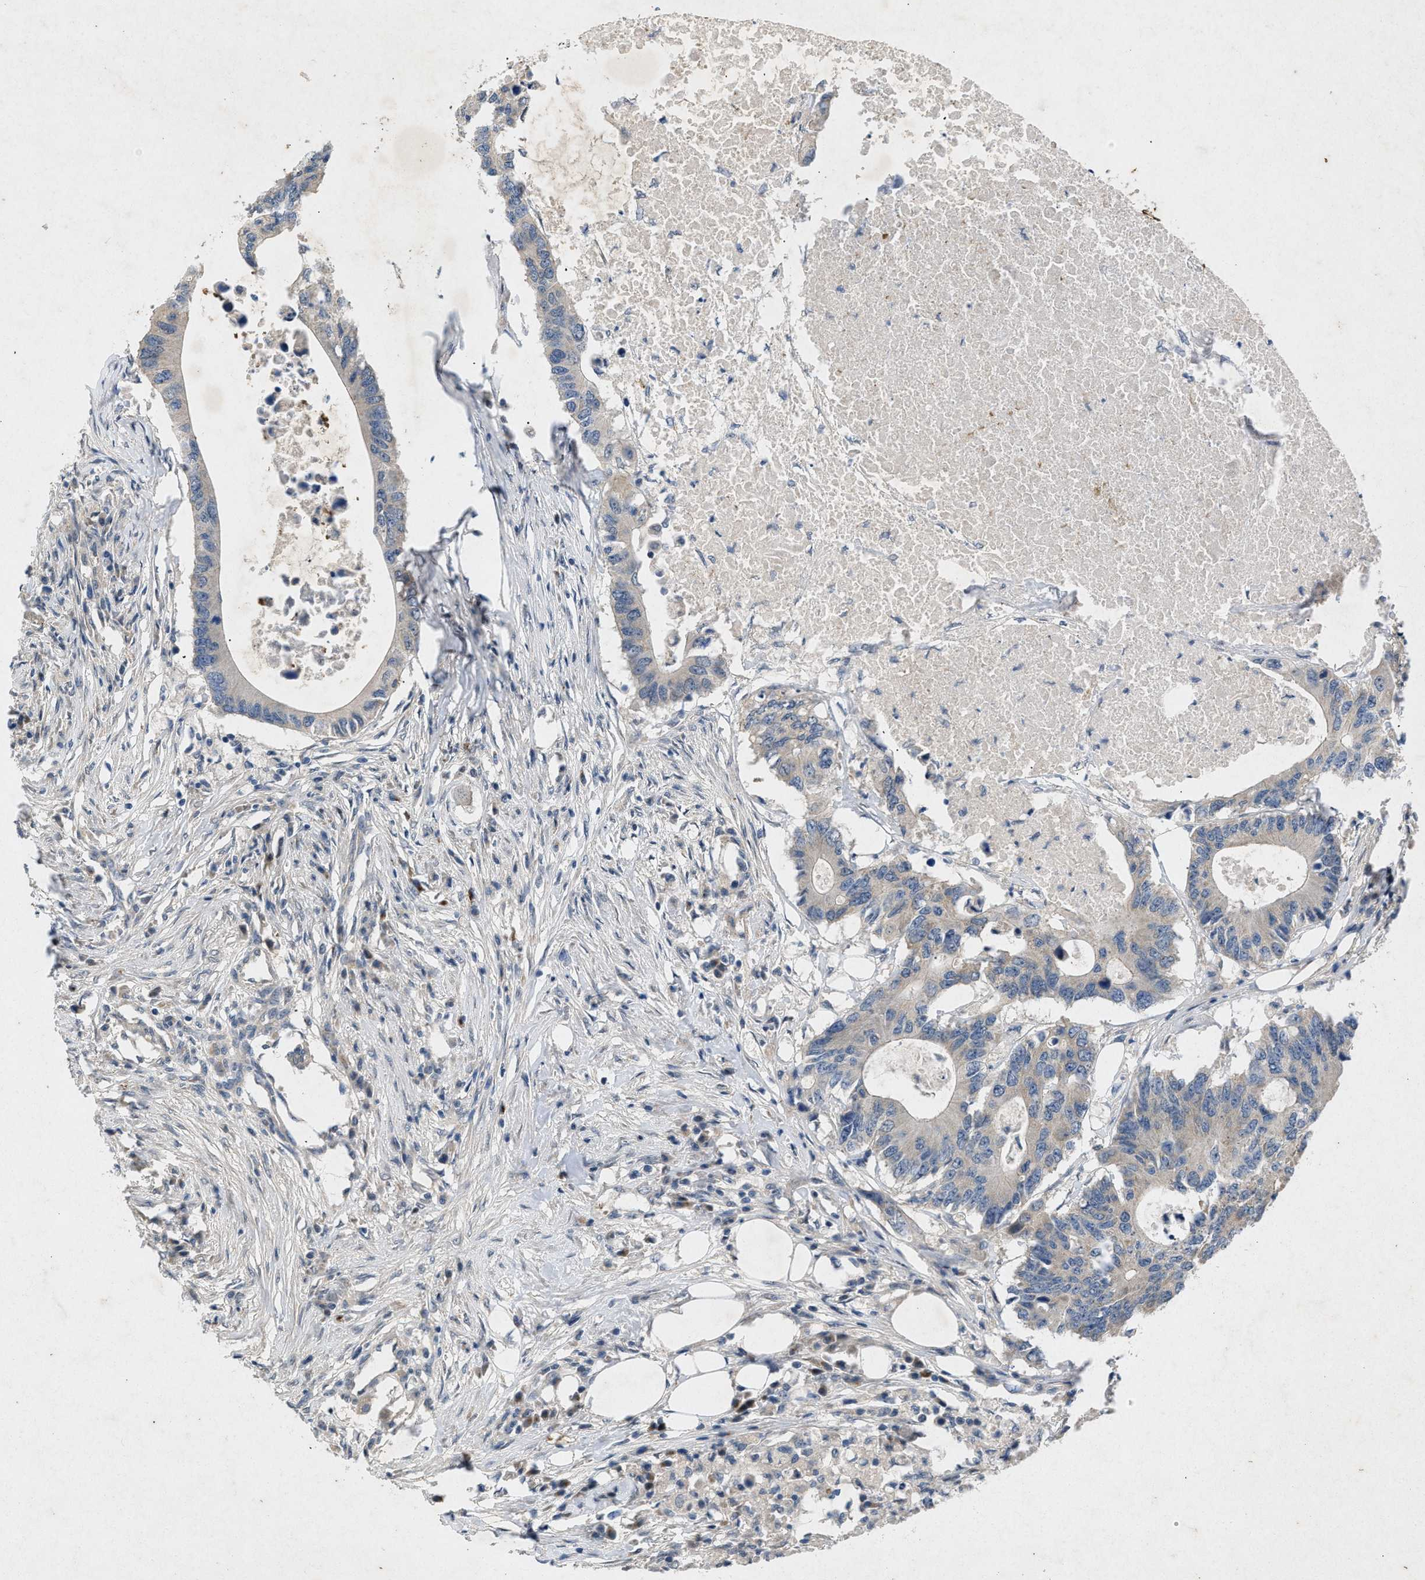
{"staining": {"intensity": "negative", "quantity": "none", "location": "none"}, "tissue": "colorectal cancer", "cell_type": "Tumor cells", "image_type": "cancer", "snomed": [{"axis": "morphology", "description": "Adenocarcinoma, NOS"}, {"axis": "topography", "description": "Colon"}], "caption": "Immunohistochemistry of colorectal cancer (adenocarcinoma) exhibits no expression in tumor cells.", "gene": "PRKG2", "patient": {"sex": "male", "age": 71}}